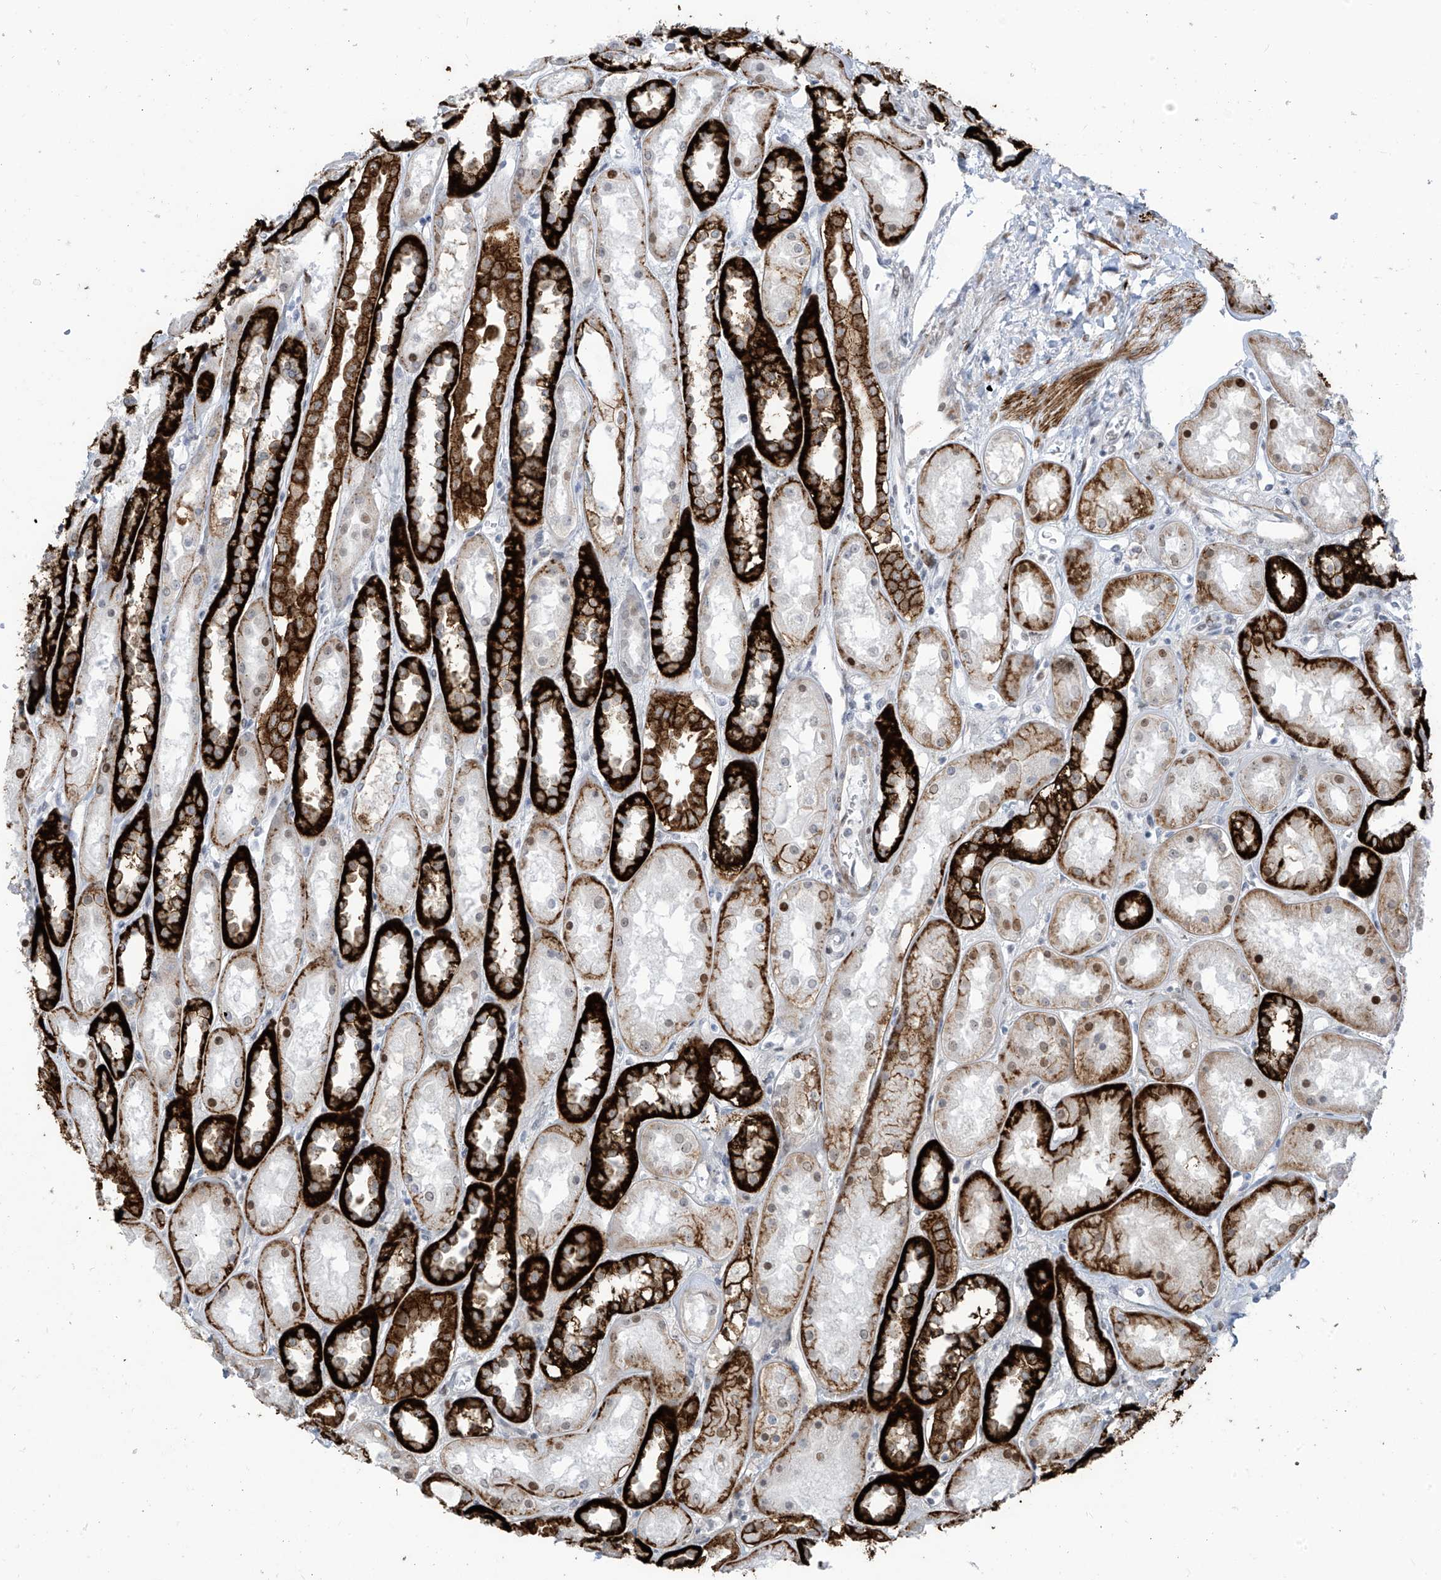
{"staining": {"intensity": "negative", "quantity": "none", "location": "none"}, "tissue": "kidney", "cell_type": "Cells in glomeruli", "image_type": "normal", "snomed": [{"axis": "morphology", "description": "Normal tissue, NOS"}, {"axis": "topography", "description": "Kidney"}], "caption": "The image shows no significant positivity in cells in glomeruli of kidney. (Immunohistochemistry, brightfield microscopy, high magnification).", "gene": "LIN9", "patient": {"sex": "male", "age": 70}}